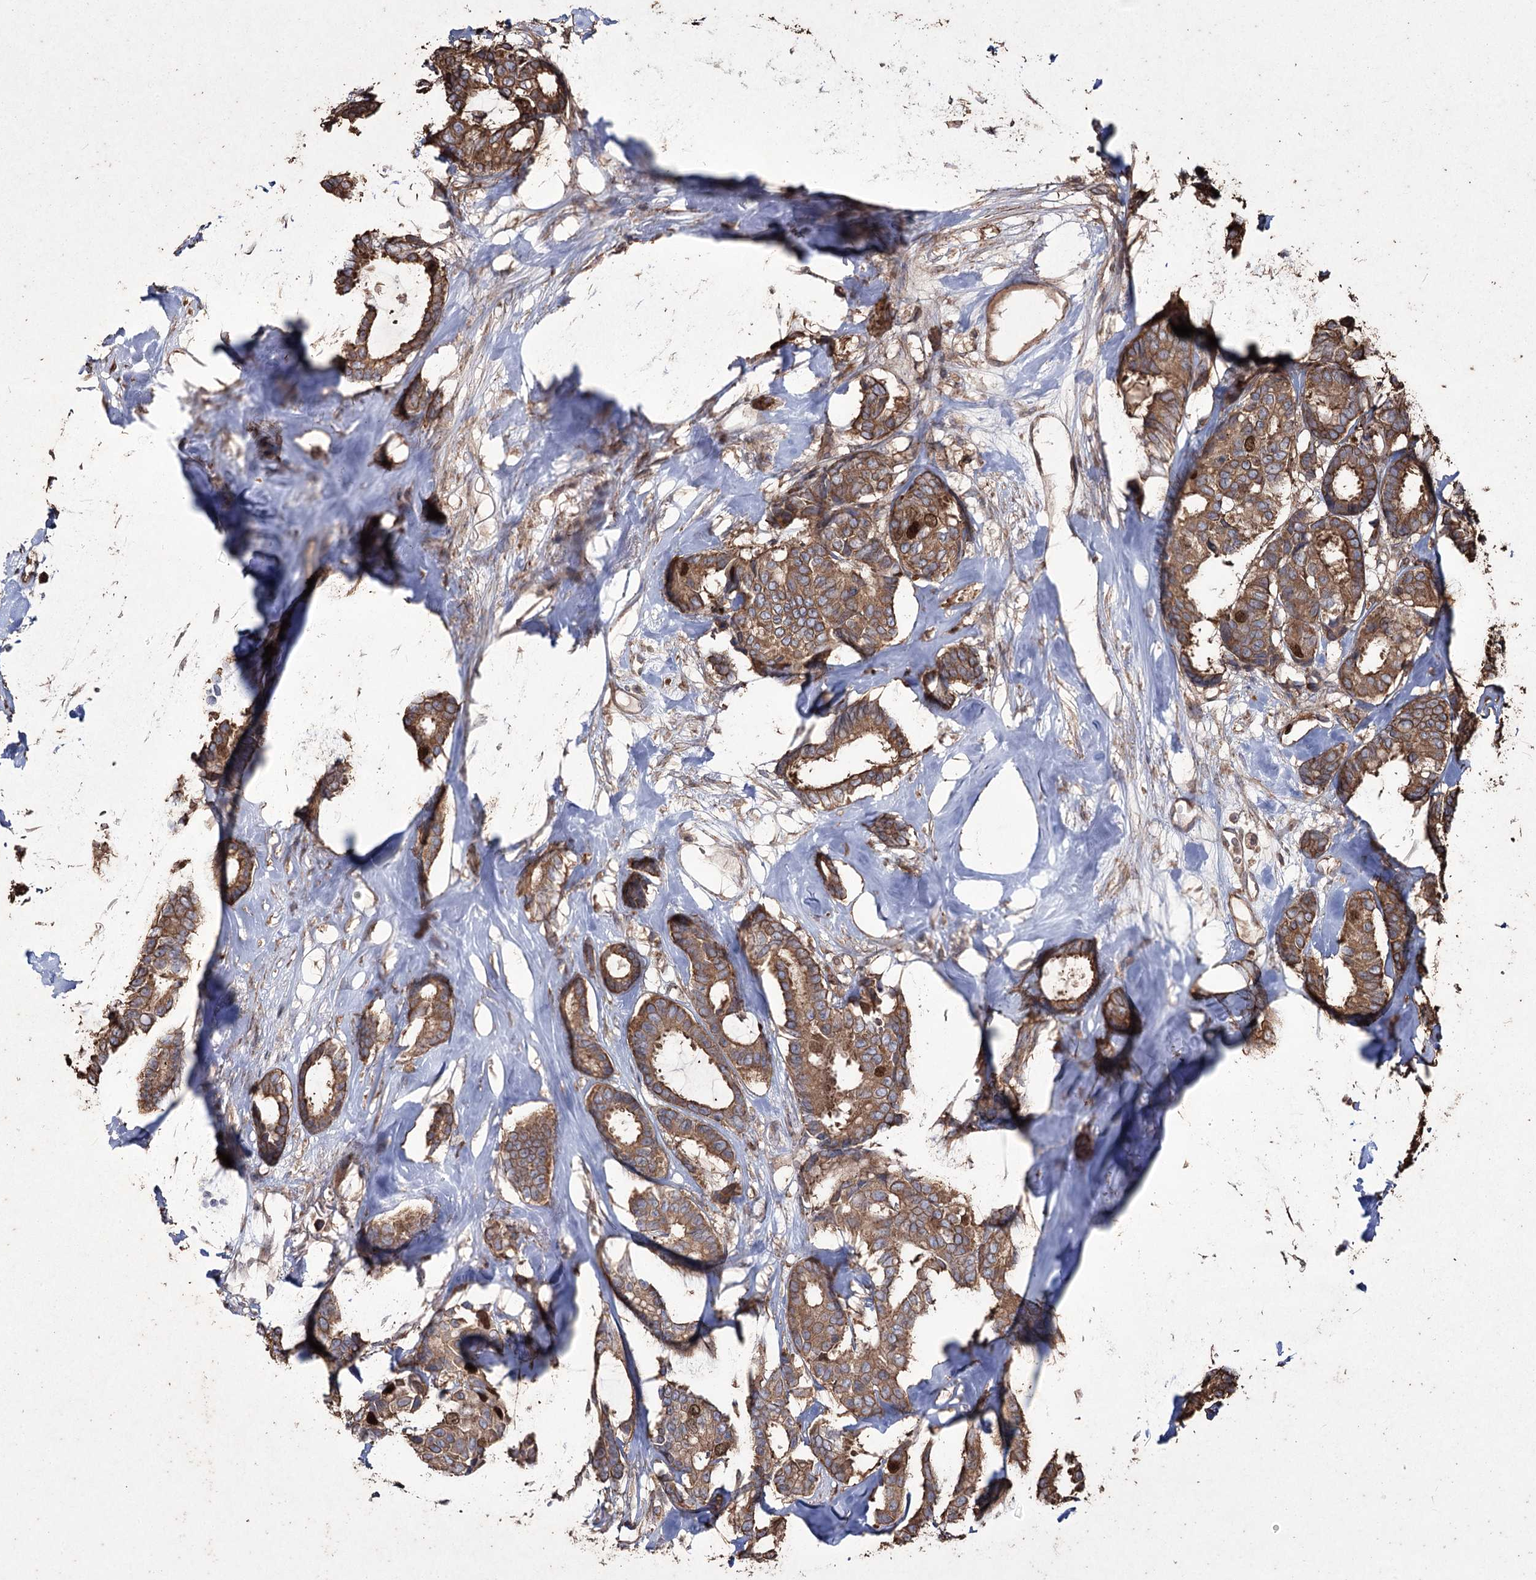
{"staining": {"intensity": "moderate", "quantity": ">75%", "location": "cytoplasmic/membranous,nuclear"}, "tissue": "breast cancer", "cell_type": "Tumor cells", "image_type": "cancer", "snomed": [{"axis": "morphology", "description": "Duct carcinoma"}, {"axis": "topography", "description": "Breast"}], "caption": "The immunohistochemical stain labels moderate cytoplasmic/membranous and nuclear staining in tumor cells of breast cancer (infiltrating ductal carcinoma) tissue.", "gene": "PRC1", "patient": {"sex": "female", "age": 87}}